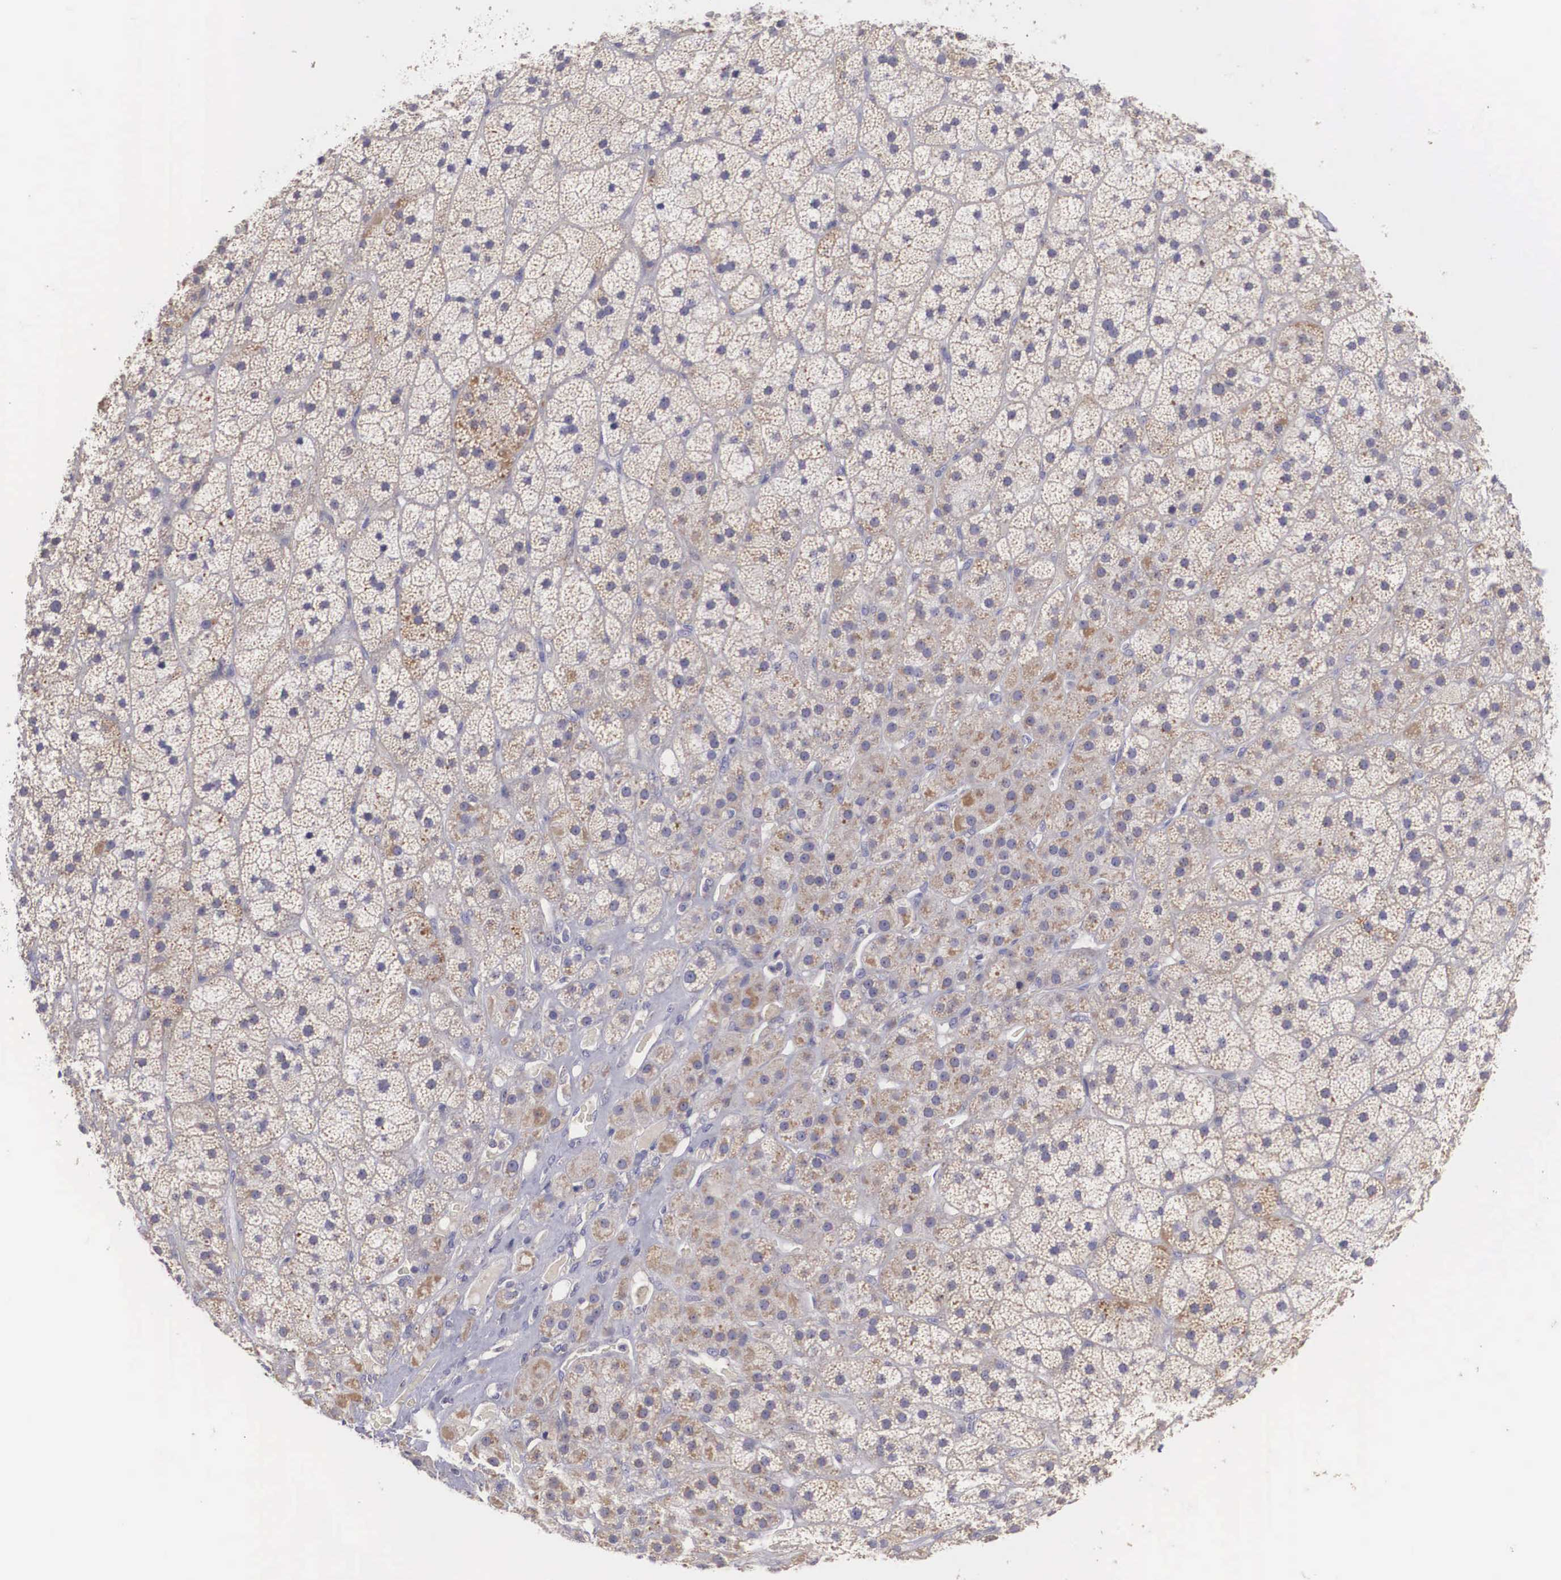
{"staining": {"intensity": "moderate", "quantity": "25%-75%", "location": "cytoplasmic/membranous"}, "tissue": "adrenal gland", "cell_type": "Glandular cells", "image_type": "normal", "snomed": [{"axis": "morphology", "description": "Normal tissue, NOS"}, {"axis": "topography", "description": "Adrenal gland"}], "caption": "Approximately 25%-75% of glandular cells in unremarkable human adrenal gland exhibit moderate cytoplasmic/membranous protein positivity as visualized by brown immunohistochemical staining.", "gene": "NREP", "patient": {"sex": "male", "age": 57}}